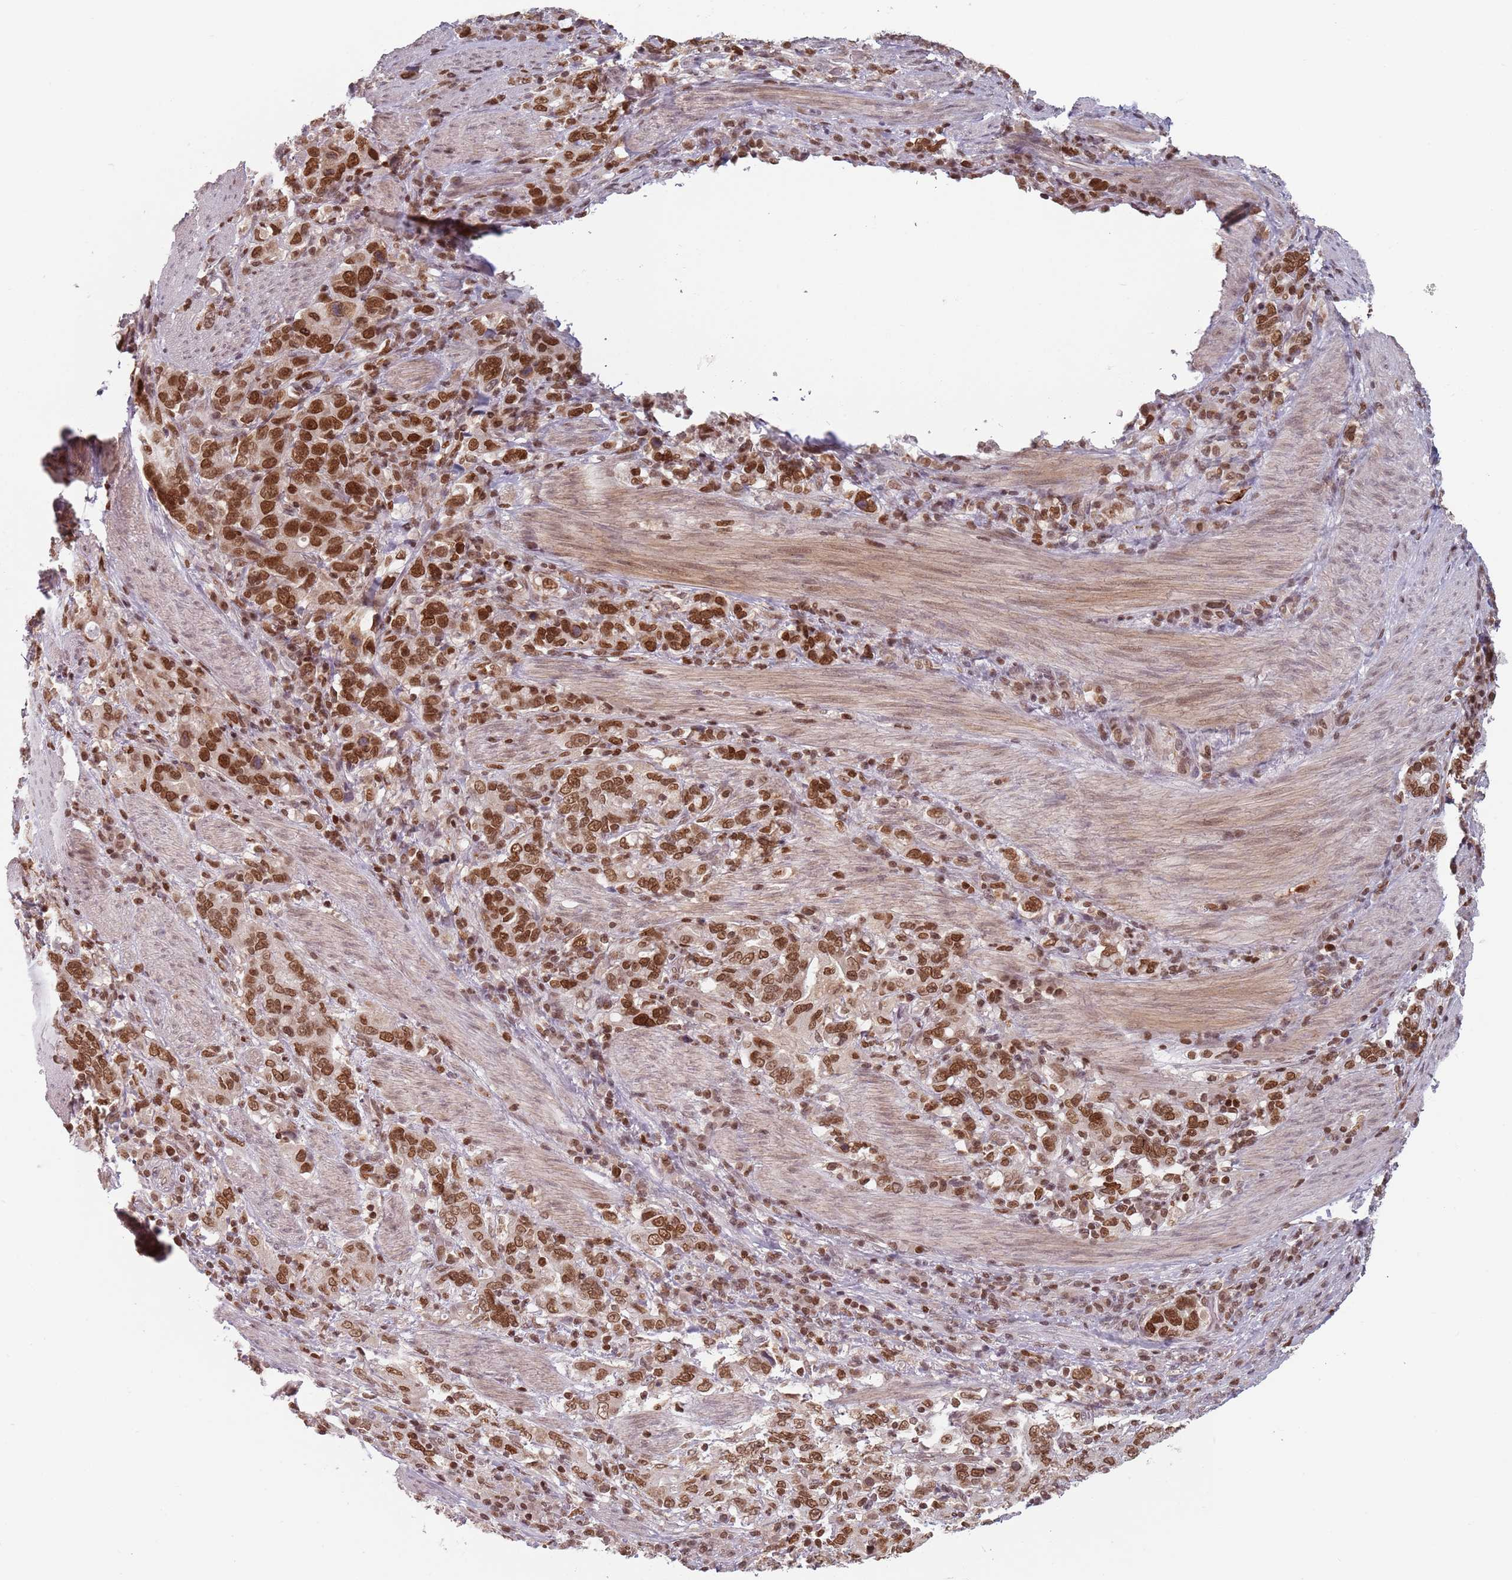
{"staining": {"intensity": "strong", "quantity": ">75%", "location": "nuclear"}, "tissue": "stomach cancer", "cell_type": "Tumor cells", "image_type": "cancer", "snomed": [{"axis": "morphology", "description": "Adenocarcinoma, NOS"}, {"axis": "topography", "description": "Stomach, upper"}, {"axis": "topography", "description": "Stomach"}], "caption": "Protein expression analysis of stomach adenocarcinoma exhibits strong nuclear expression in approximately >75% of tumor cells.", "gene": "NUP50", "patient": {"sex": "male", "age": 62}}